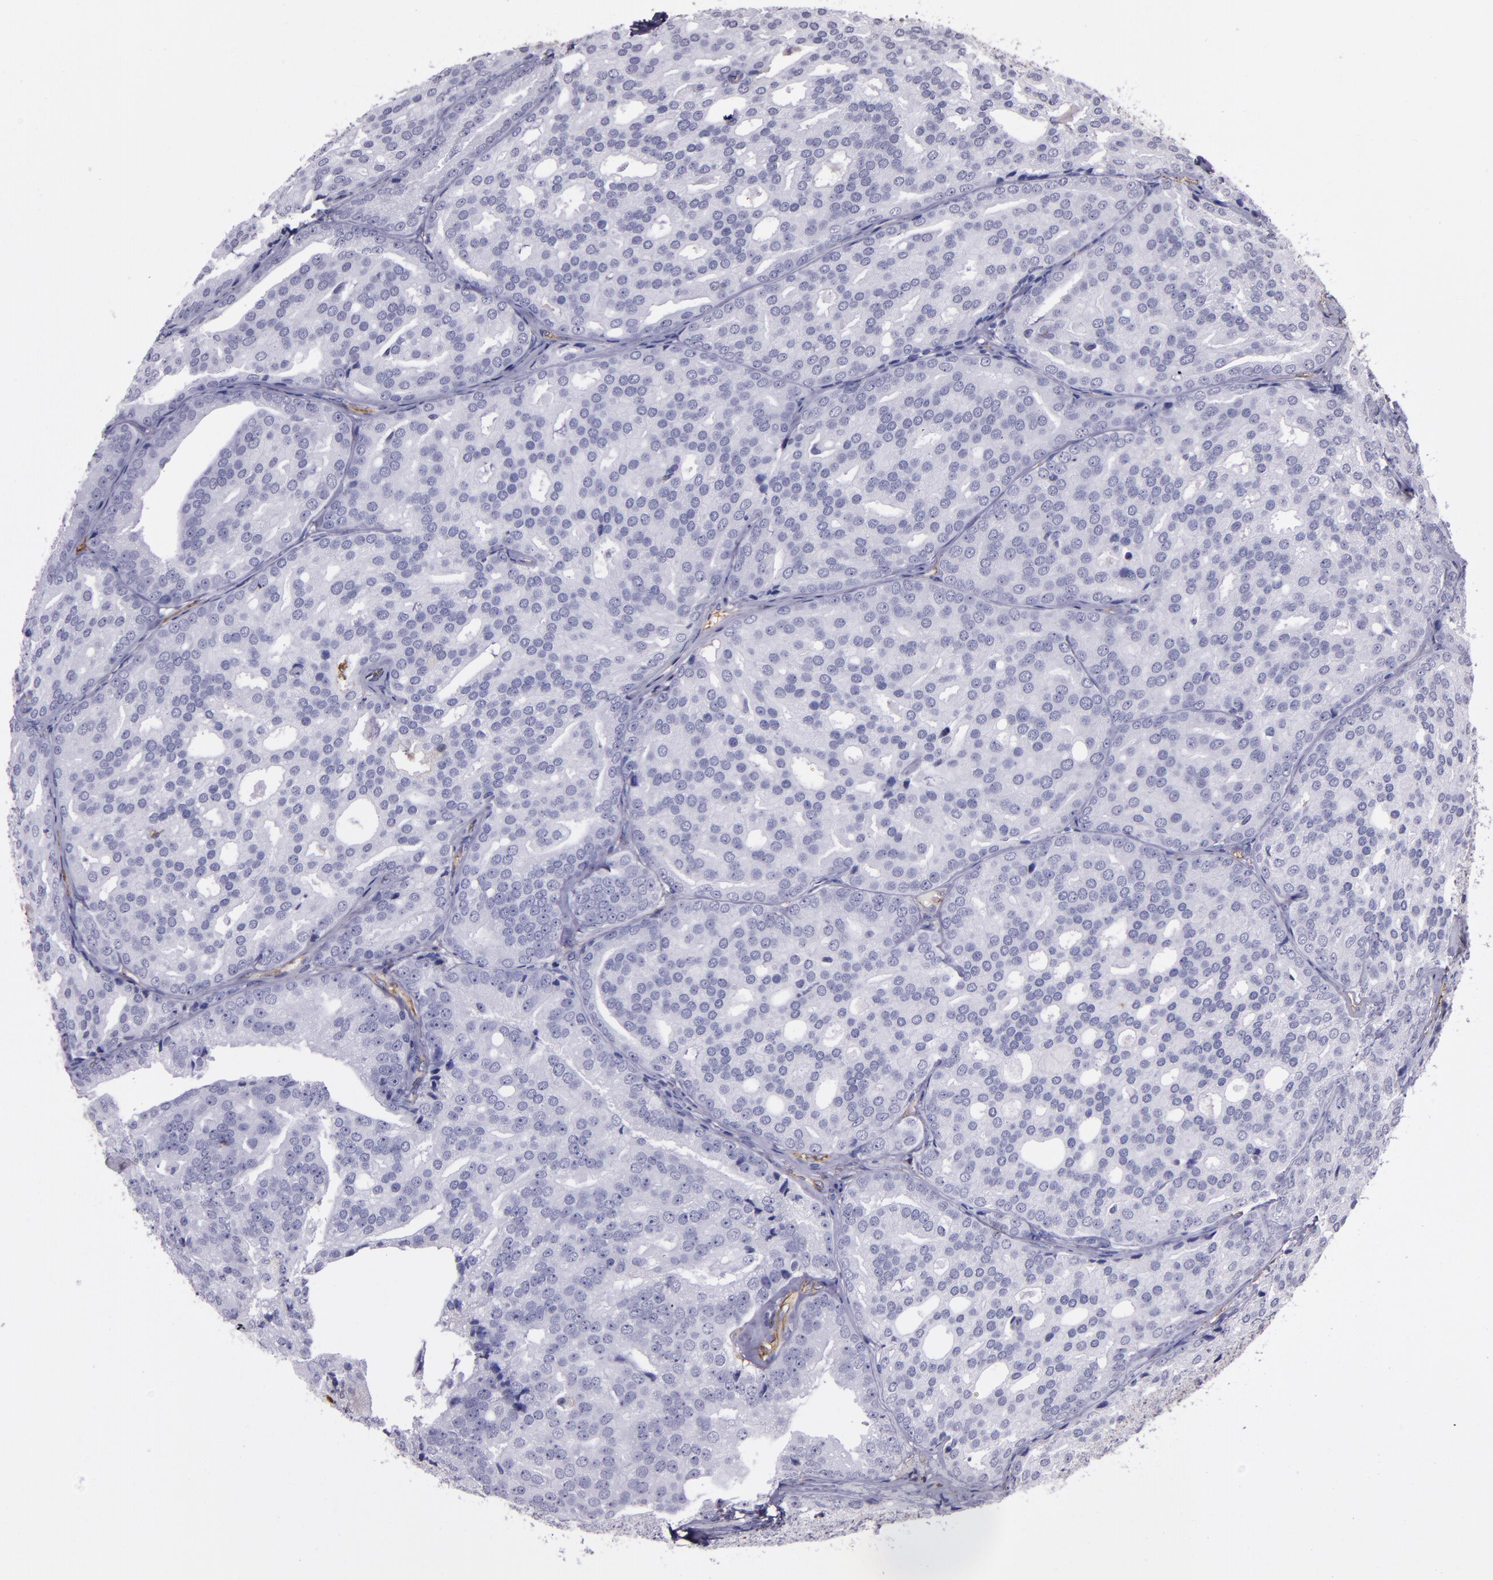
{"staining": {"intensity": "negative", "quantity": "none", "location": "none"}, "tissue": "prostate cancer", "cell_type": "Tumor cells", "image_type": "cancer", "snomed": [{"axis": "morphology", "description": "Adenocarcinoma, High grade"}, {"axis": "topography", "description": "Prostate"}], "caption": "IHC of human prostate cancer demonstrates no staining in tumor cells.", "gene": "A2M", "patient": {"sex": "male", "age": 64}}